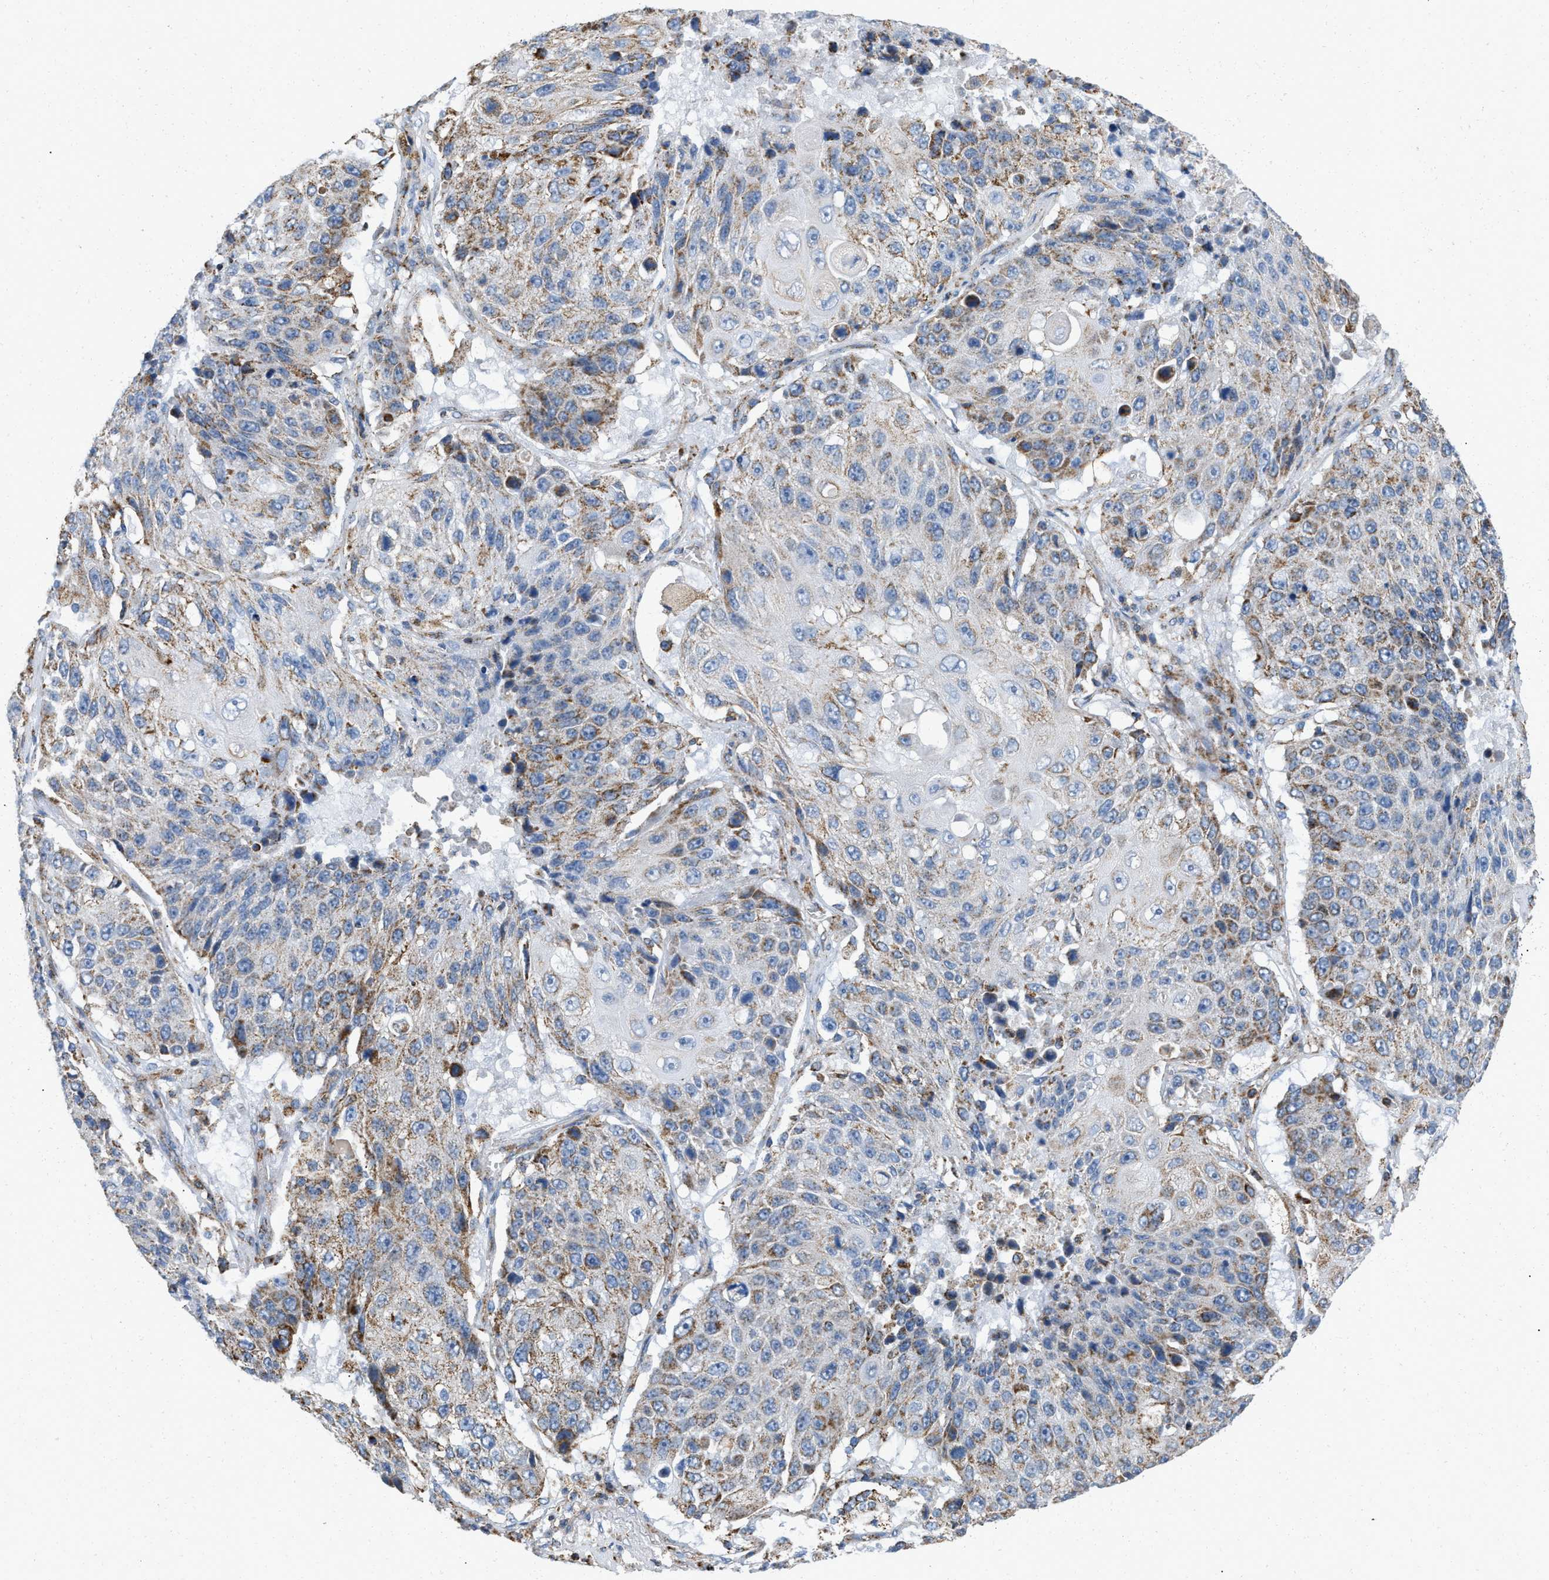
{"staining": {"intensity": "moderate", "quantity": "25%-75%", "location": "cytoplasmic/membranous"}, "tissue": "lung cancer", "cell_type": "Tumor cells", "image_type": "cancer", "snomed": [{"axis": "morphology", "description": "Squamous cell carcinoma, NOS"}, {"axis": "topography", "description": "Lung"}], "caption": "Immunohistochemistry (IHC) of lung cancer (squamous cell carcinoma) displays medium levels of moderate cytoplasmic/membranous positivity in approximately 25%-75% of tumor cells.", "gene": "GRB10", "patient": {"sex": "male", "age": 61}}